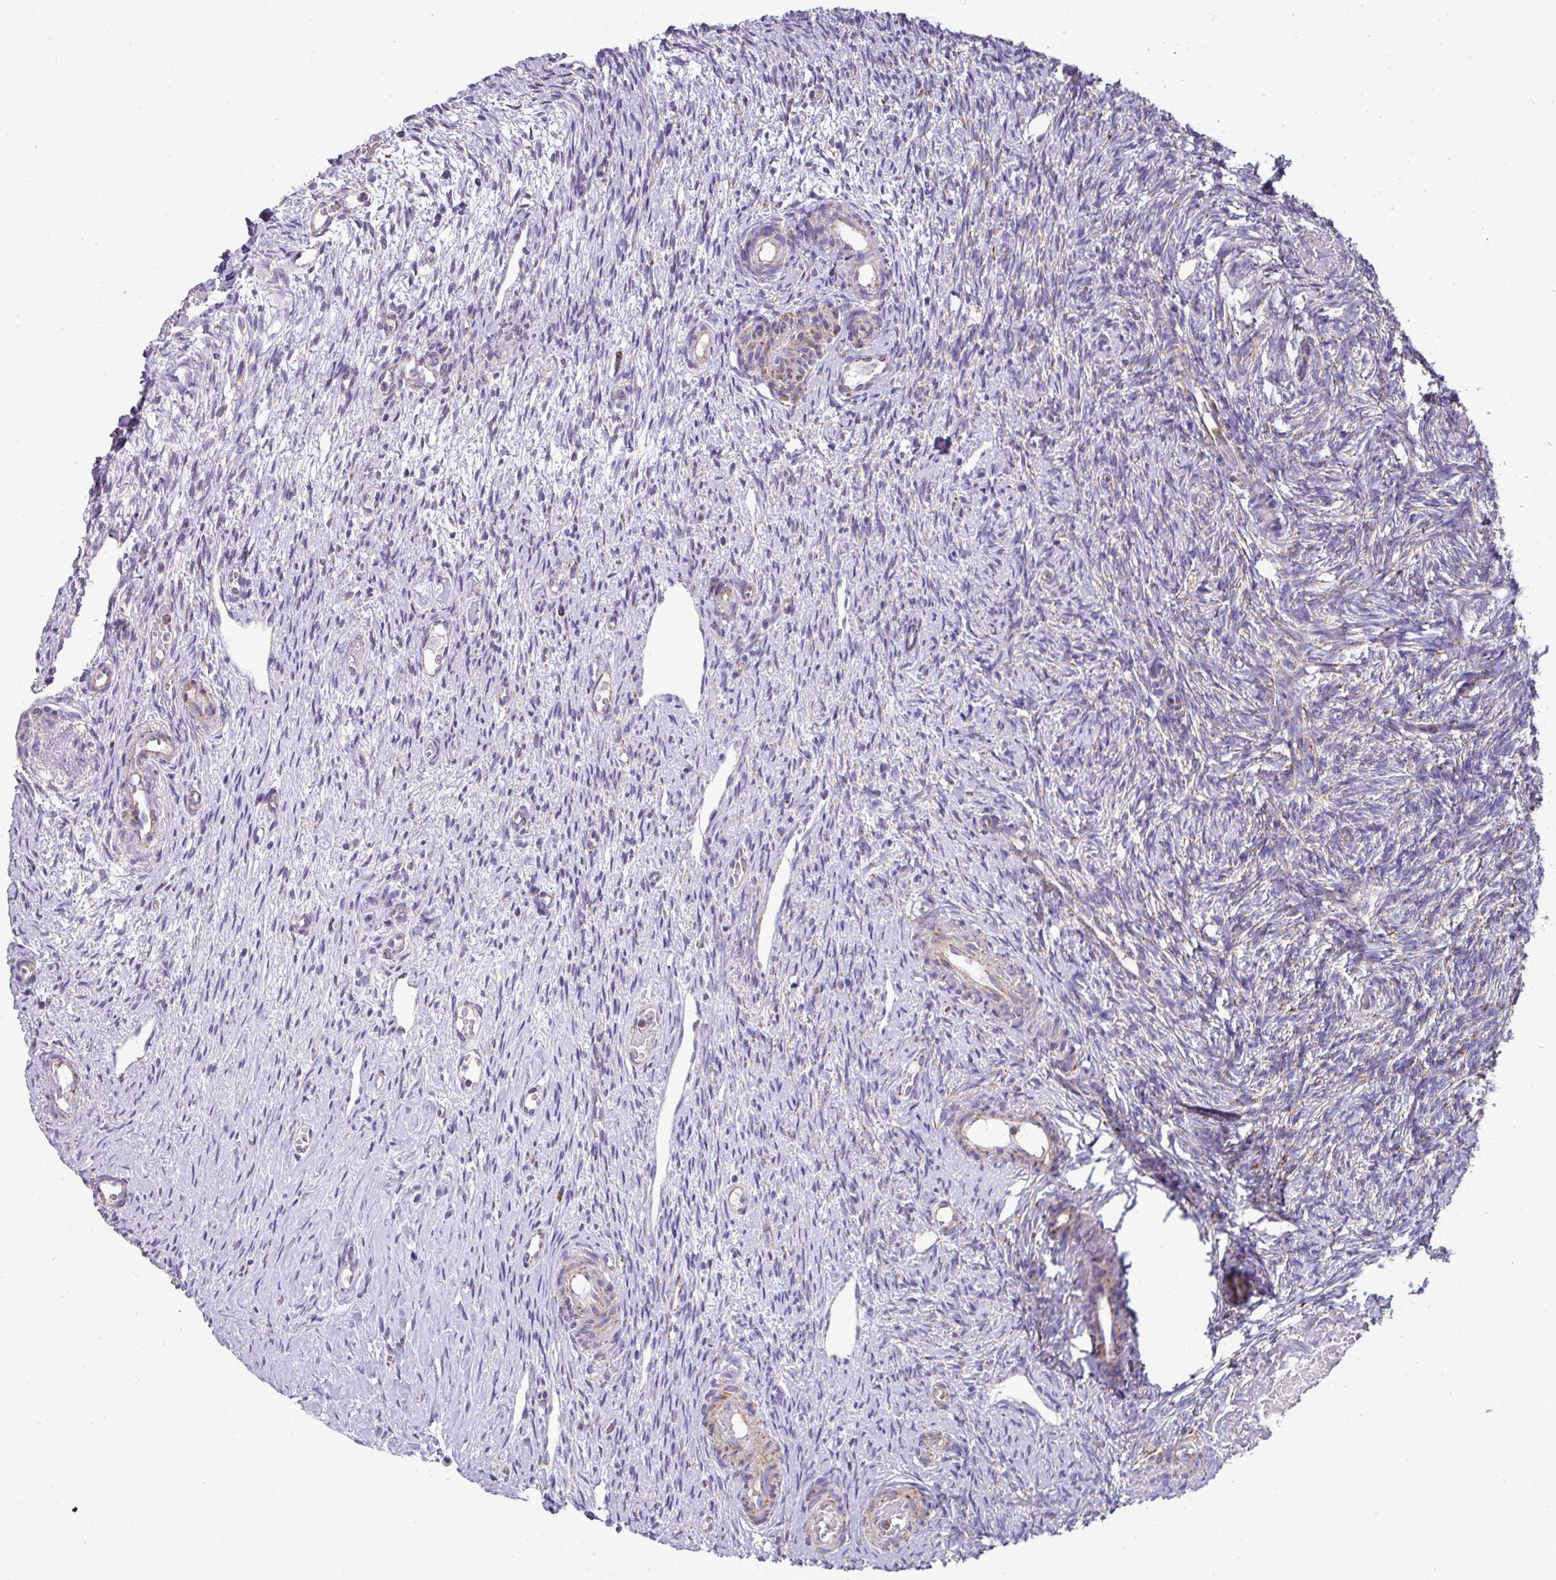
{"staining": {"intensity": "moderate", "quantity": ">75%", "location": "cytoplasmic/membranous"}, "tissue": "ovary", "cell_type": "Follicle cells", "image_type": "normal", "snomed": [{"axis": "morphology", "description": "Normal tissue, NOS"}, {"axis": "topography", "description": "Ovary"}], "caption": "IHC of unremarkable human ovary demonstrates medium levels of moderate cytoplasmic/membranous positivity in about >75% of follicle cells. The staining was performed using DAB (3,3'-diaminobenzidine) to visualize the protein expression in brown, while the nuclei were stained in blue with hematoxylin (Magnification: 20x).", "gene": "UQCRFS1", "patient": {"sex": "female", "age": 51}}